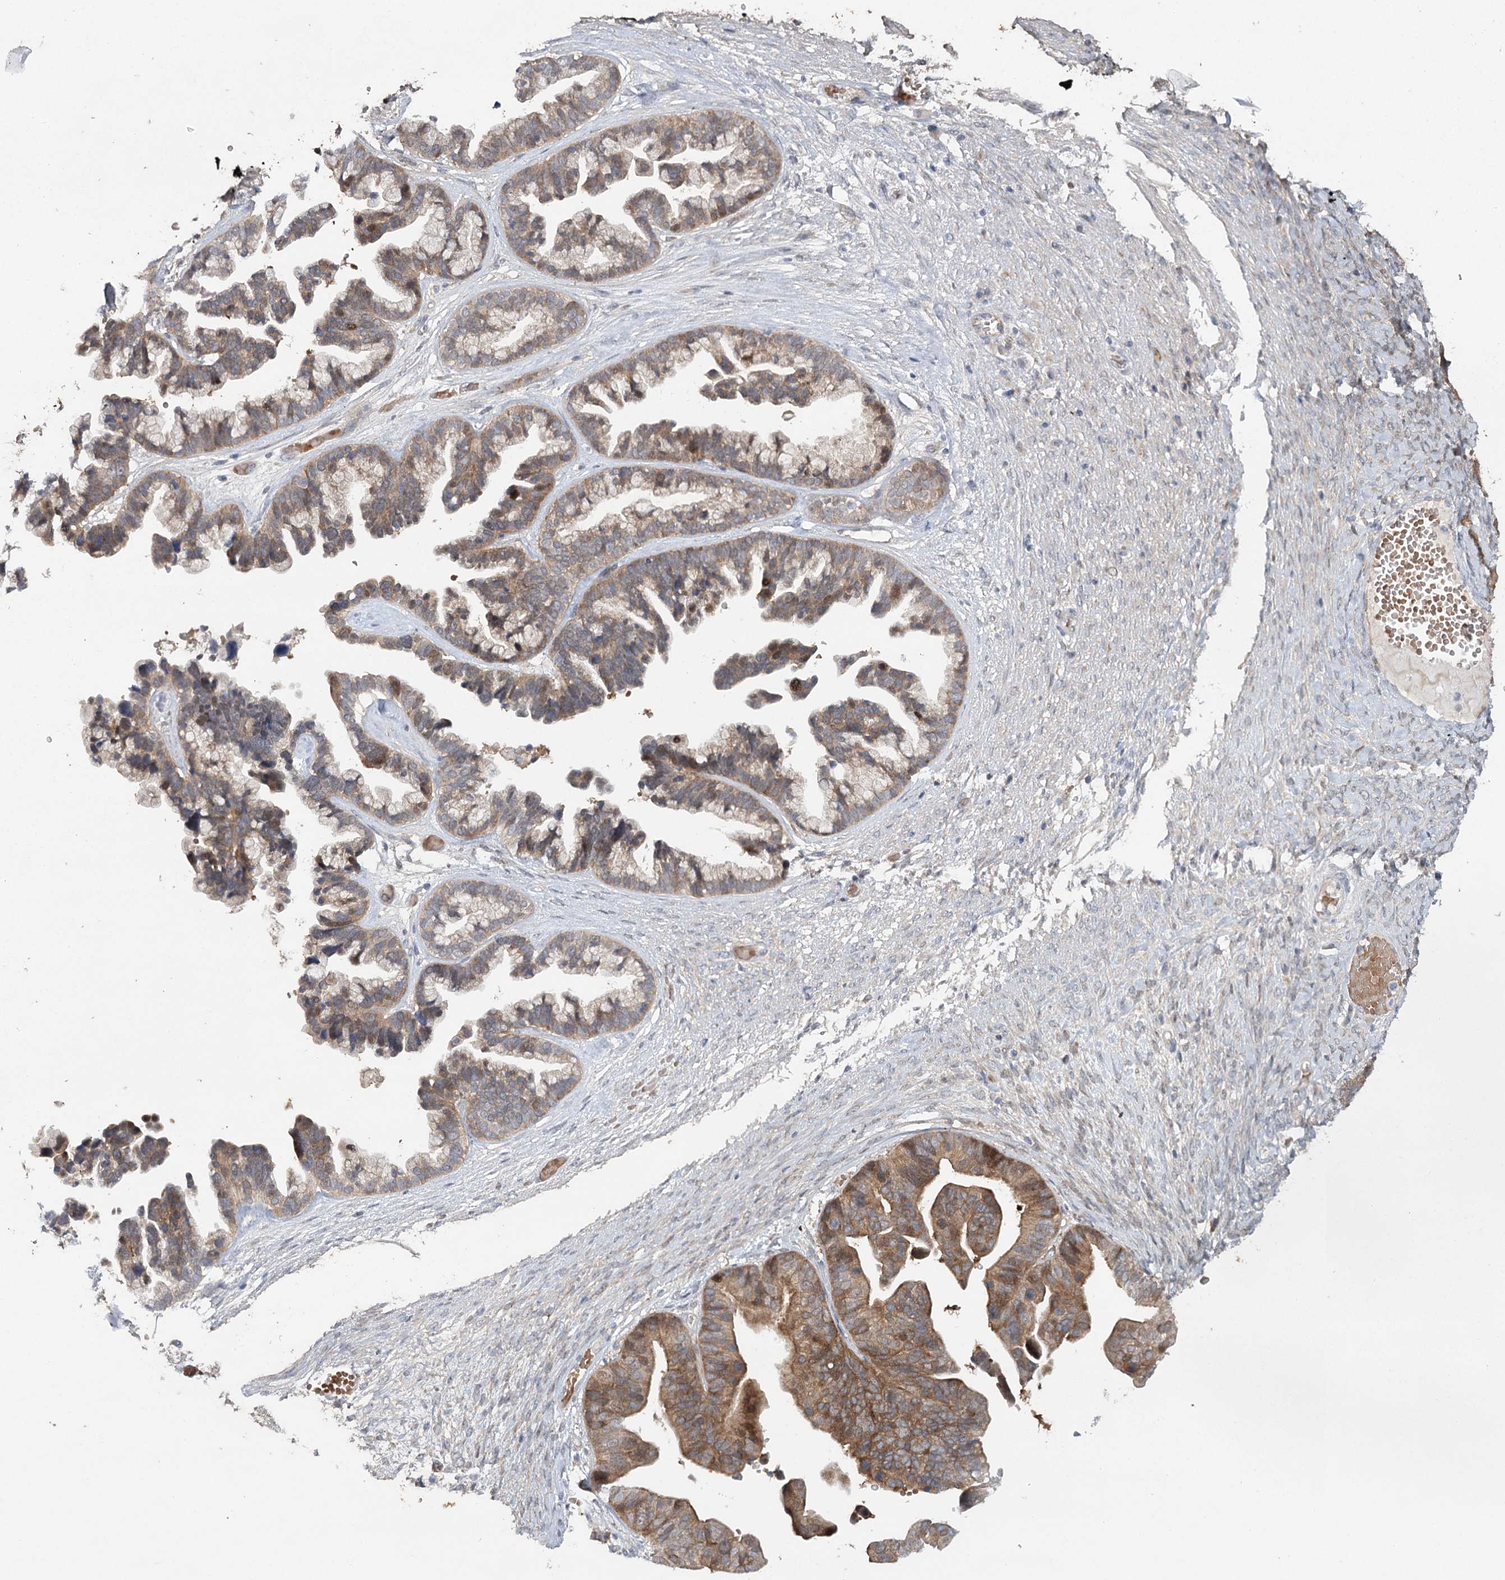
{"staining": {"intensity": "moderate", "quantity": ">75%", "location": "cytoplasmic/membranous"}, "tissue": "ovarian cancer", "cell_type": "Tumor cells", "image_type": "cancer", "snomed": [{"axis": "morphology", "description": "Cystadenocarcinoma, serous, NOS"}, {"axis": "topography", "description": "Ovary"}], "caption": "Protein expression analysis of ovarian cancer shows moderate cytoplasmic/membranous expression in about >75% of tumor cells. The protein of interest is stained brown, and the nuclei are stained in blue (DAB IHC with brightfield microscopy, high magnification).", "gene": "MAP3K13", "patient": {"sex": "female", "age": 56}}